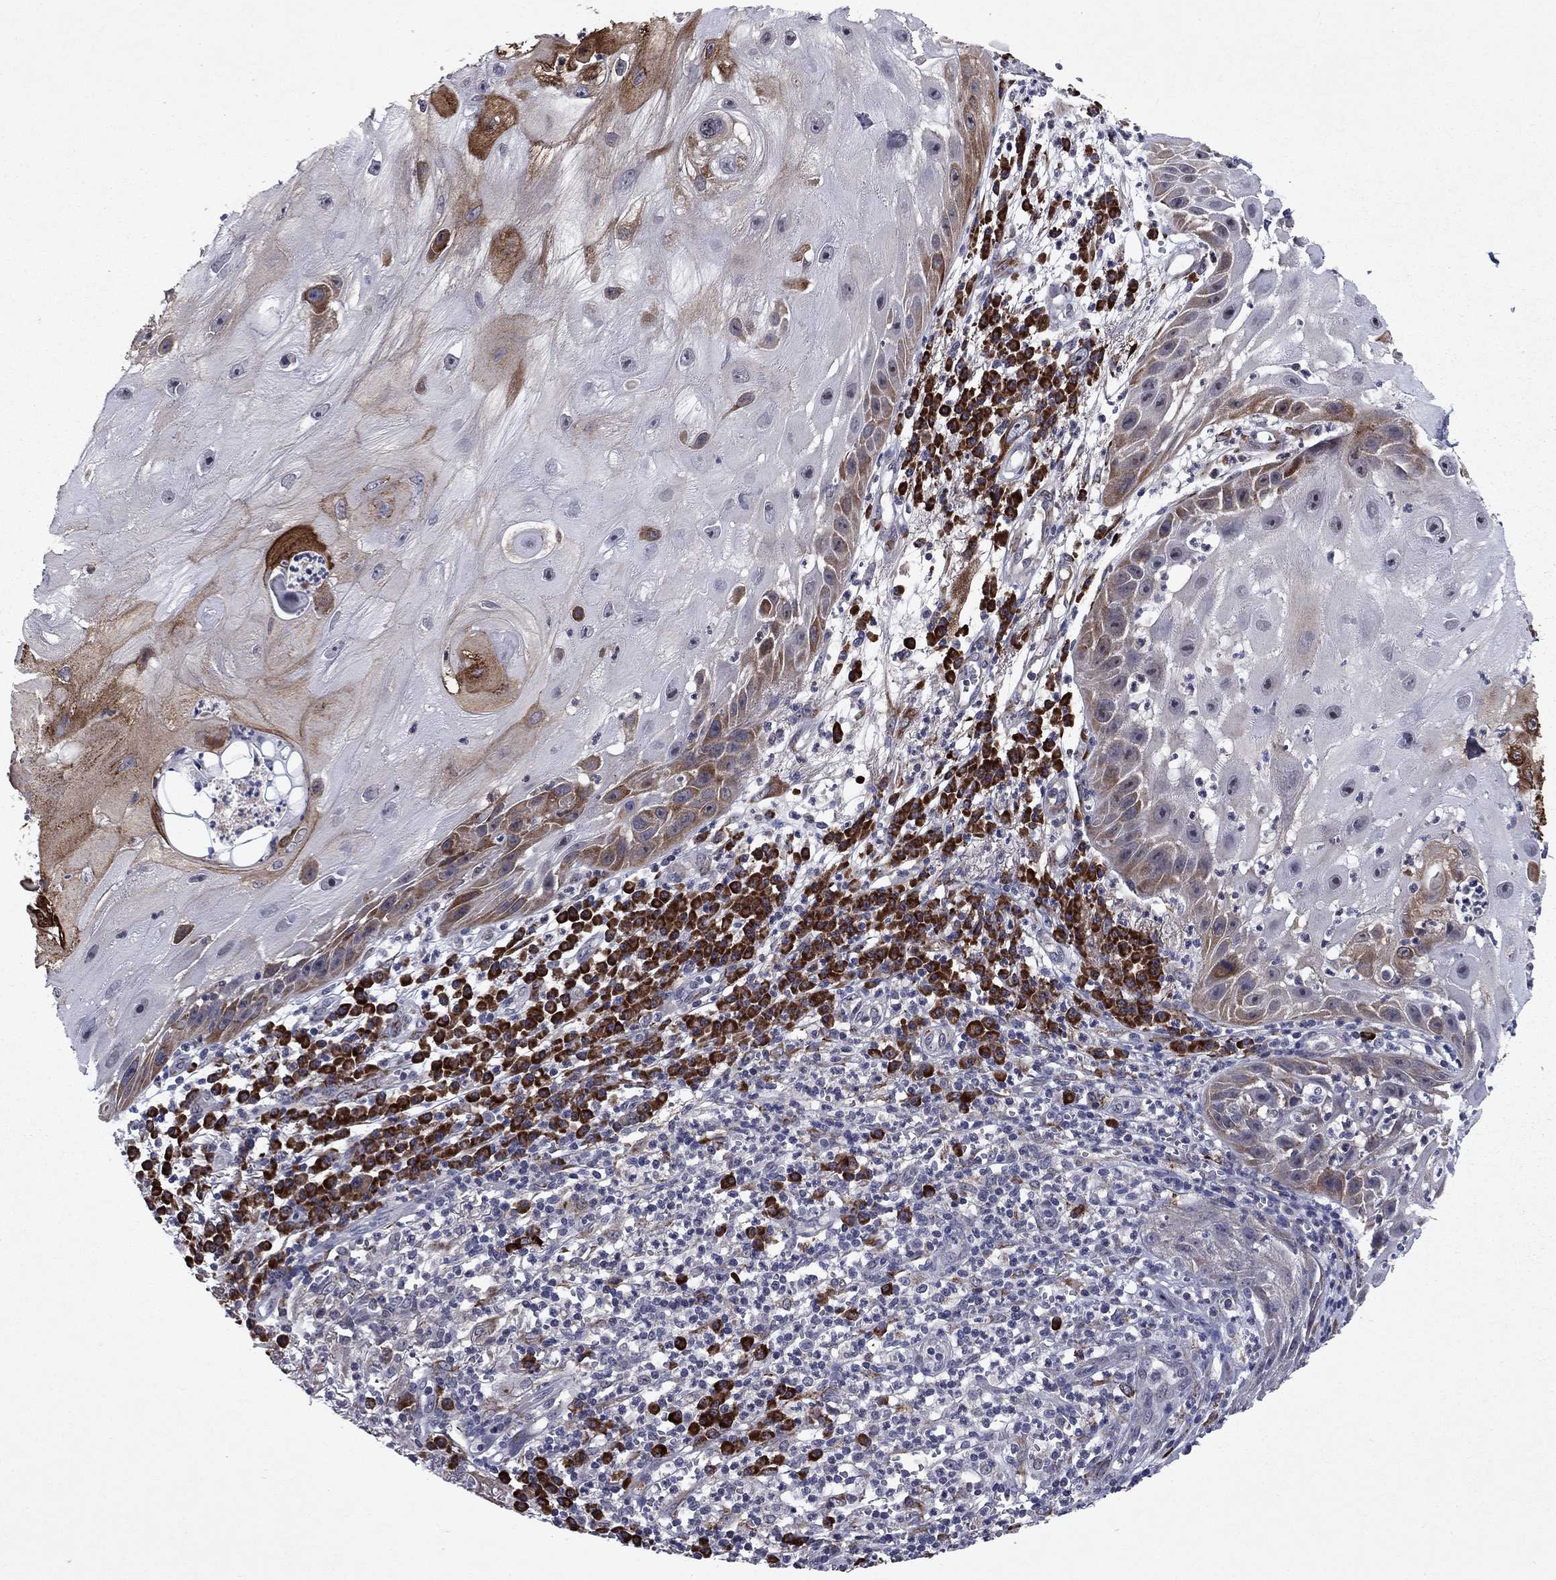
{"staining": {"intensity": "moderate", "quantity": "<25%", "location": "cytoplasmic/membranous"}, "tissue": "skin cancer", "cell_type": "Tumor cells", "image_type": "cancer", "snomed": [{"axis": "morphology", "description": "Normal tissue, NOS"}, {"axis": "morphology", "description": "Squamous cell carcinoma, NOS"}, {"axis": "topography", "description": "Skin"}], "caption": "This is an image of IHC staining of squamous cell carcinoma (skin), which shows moderate expression in the cytoplasmic/membranous of tumor cells.", "gene": "ECM1", "patient": {"sex": "male", "age": 79}}